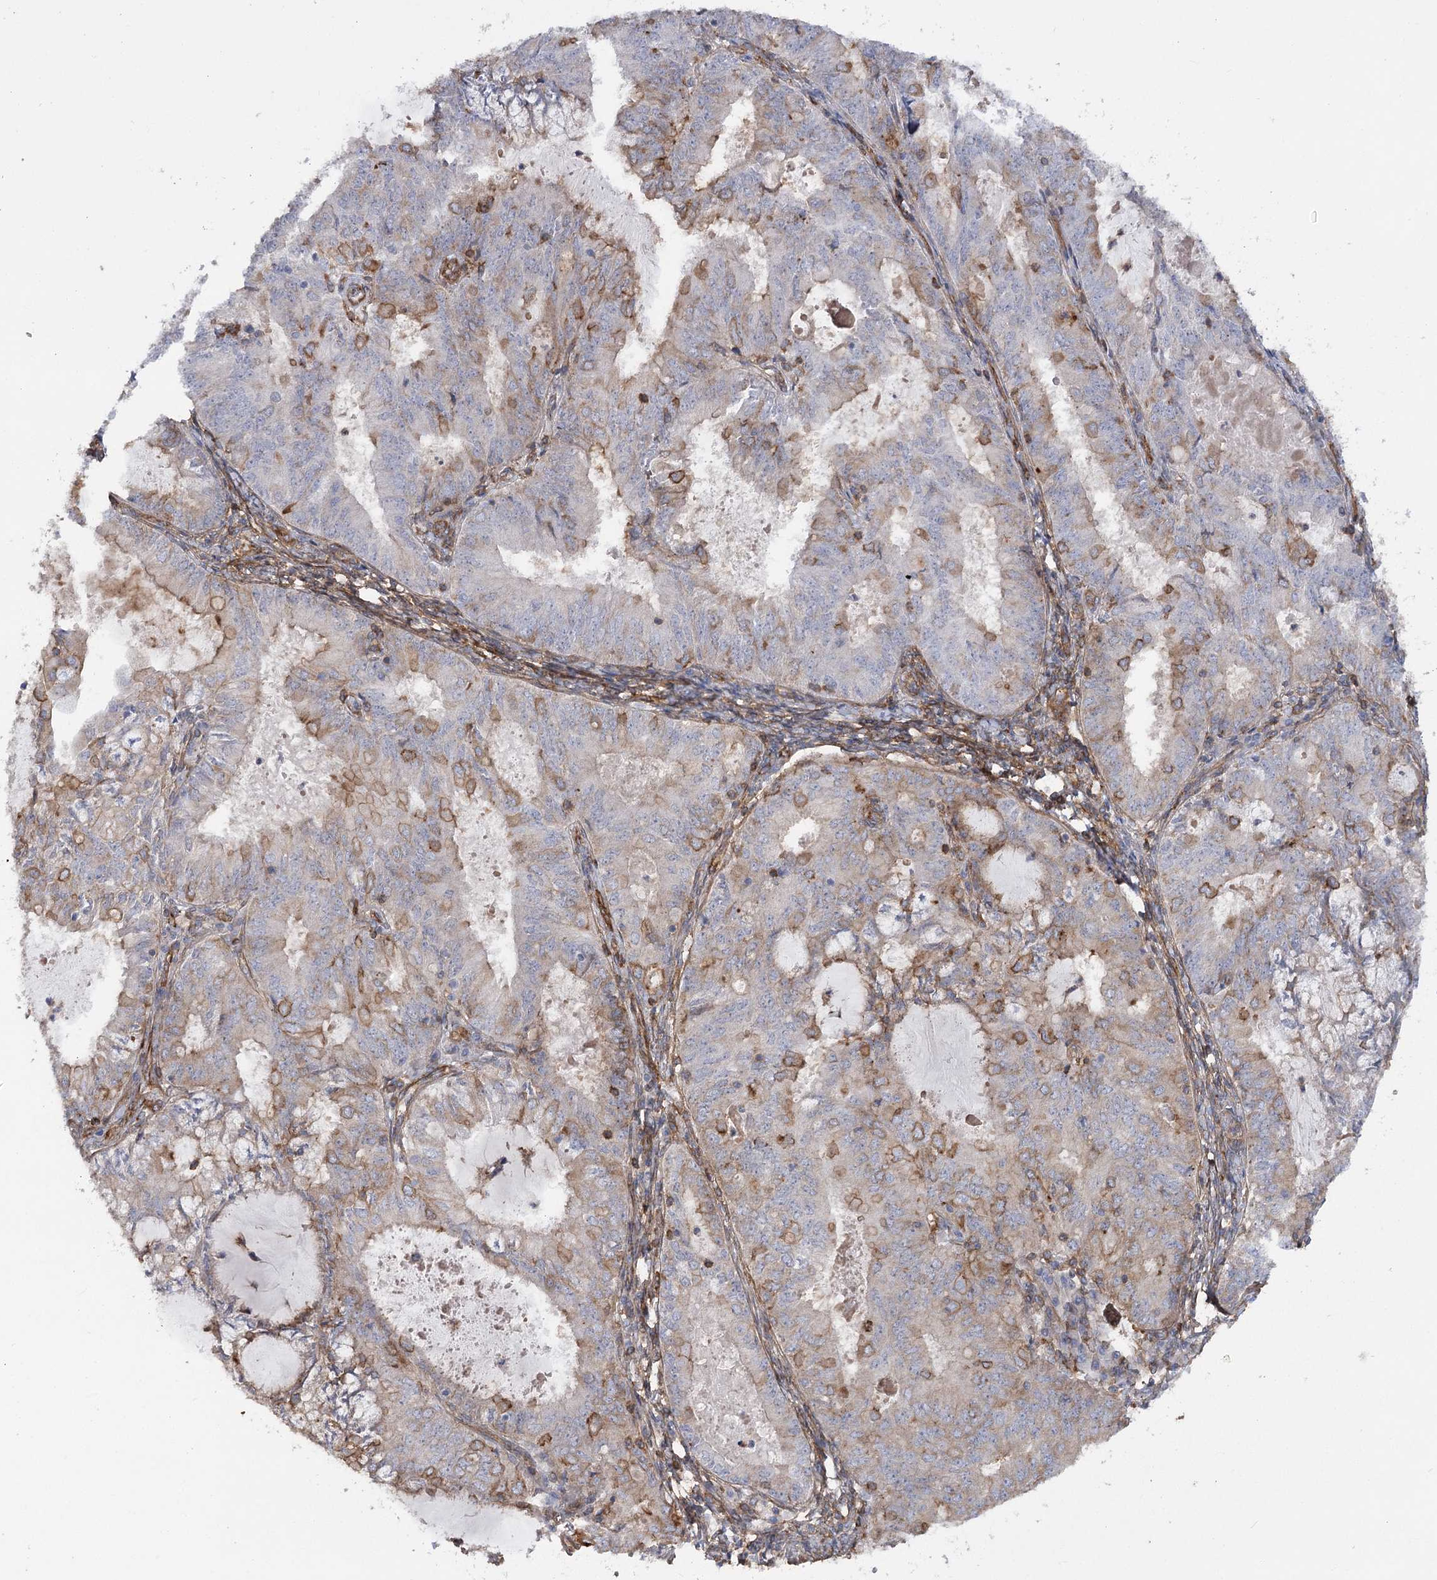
{"staining": {"intensity": "moderate", "quantity": "<25%", "location": "cytoplasmic/membranous"}, "tissue": "endometrial cancer", "cell_type": "Tumor cells", "image_type": "cancer", "snomed": [{"axis": "morphology", "description": "Adenocarcinoma, NOS"}, {"axis": "topography", "description": "Endometrium"}], "caption": "Protein expression analysis of endometrial cancer demonstrates moderate cytoplasmic/membranous staining in approximately <25% of tumor cells. (Stains: DAB in brown, nuclei in blue, Microscopy: brightfield microscopy at high magnification).", "gene": "SYNPO2", "patient": {"sex": "female", "age": 57}}